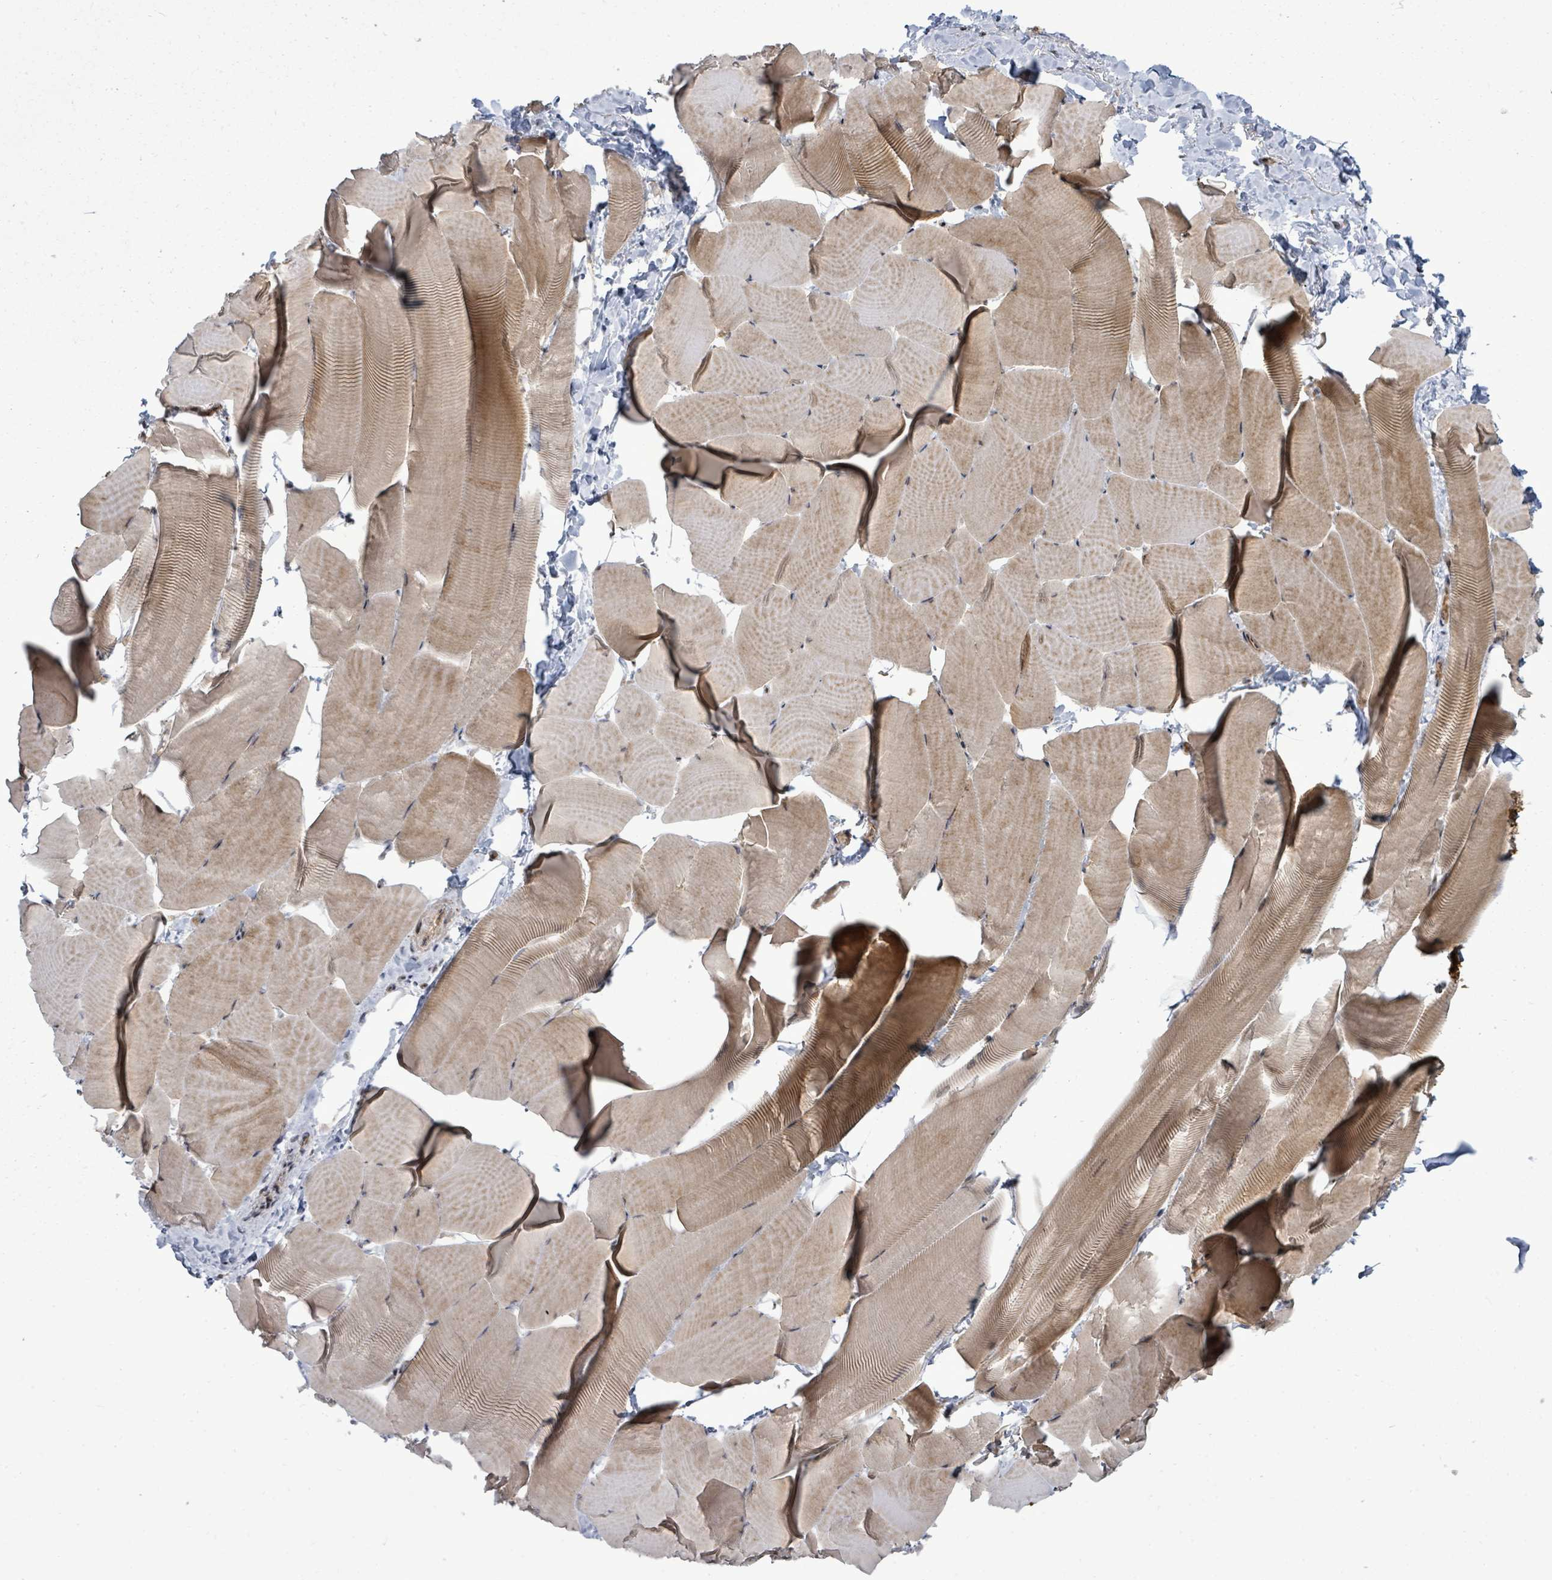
{"staining": {"intensity": "moderate", "quantity": ">75%", "location": "cytoplasmic/membranous,nuclear"}, "tissue": "skeletal muscle", "cell_type": "Myocytes", "image_type": "normal", "snomed": [{"axis": "morphology", "description": "Normal tissue, NOS"}, {"axis": "topography", "description": "Skeletal muscle"}], "caption": "Myocytes reveal moderate cytoplasmic/membranous,nuclear expression in approximately >75% of cells in unremarkable skeletal muscle.", "gene": "EIF3CL", "patient": {"sex": "male", "age": 25}}